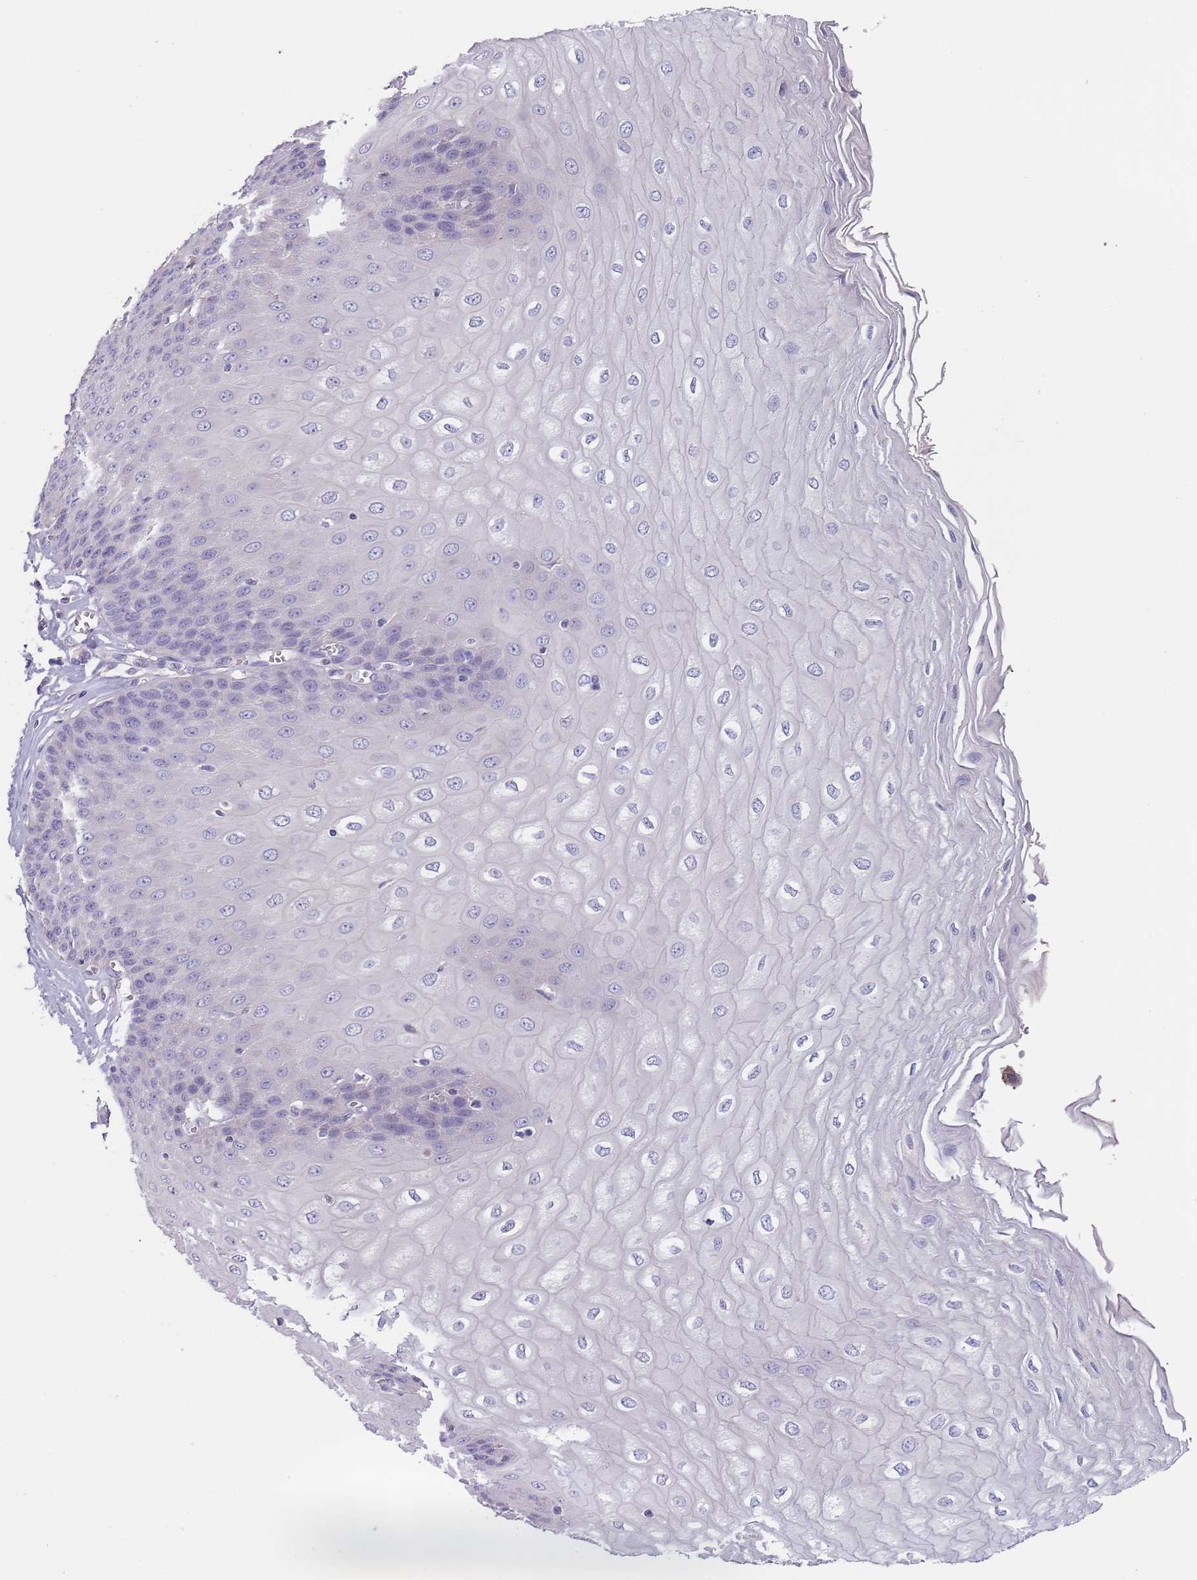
{"staining": {"intensity": "negative", "quantity": "none", "location": "none"}, "tissue": "esophagus", "cell_type": "Squamous epithelial cells", "image_type": "normal", "snomed": [{"axis": "morphology", "description": "Normal tissue, NOS"}, {"axis": "topography", "description": "Esophagus"}], "caption": "An image of esophagus stained for a protein exhibits no brown staining in squamous epithelial cells.", "gene": "MAN1C1", "patient": {"sex": "male", "age": 60}}